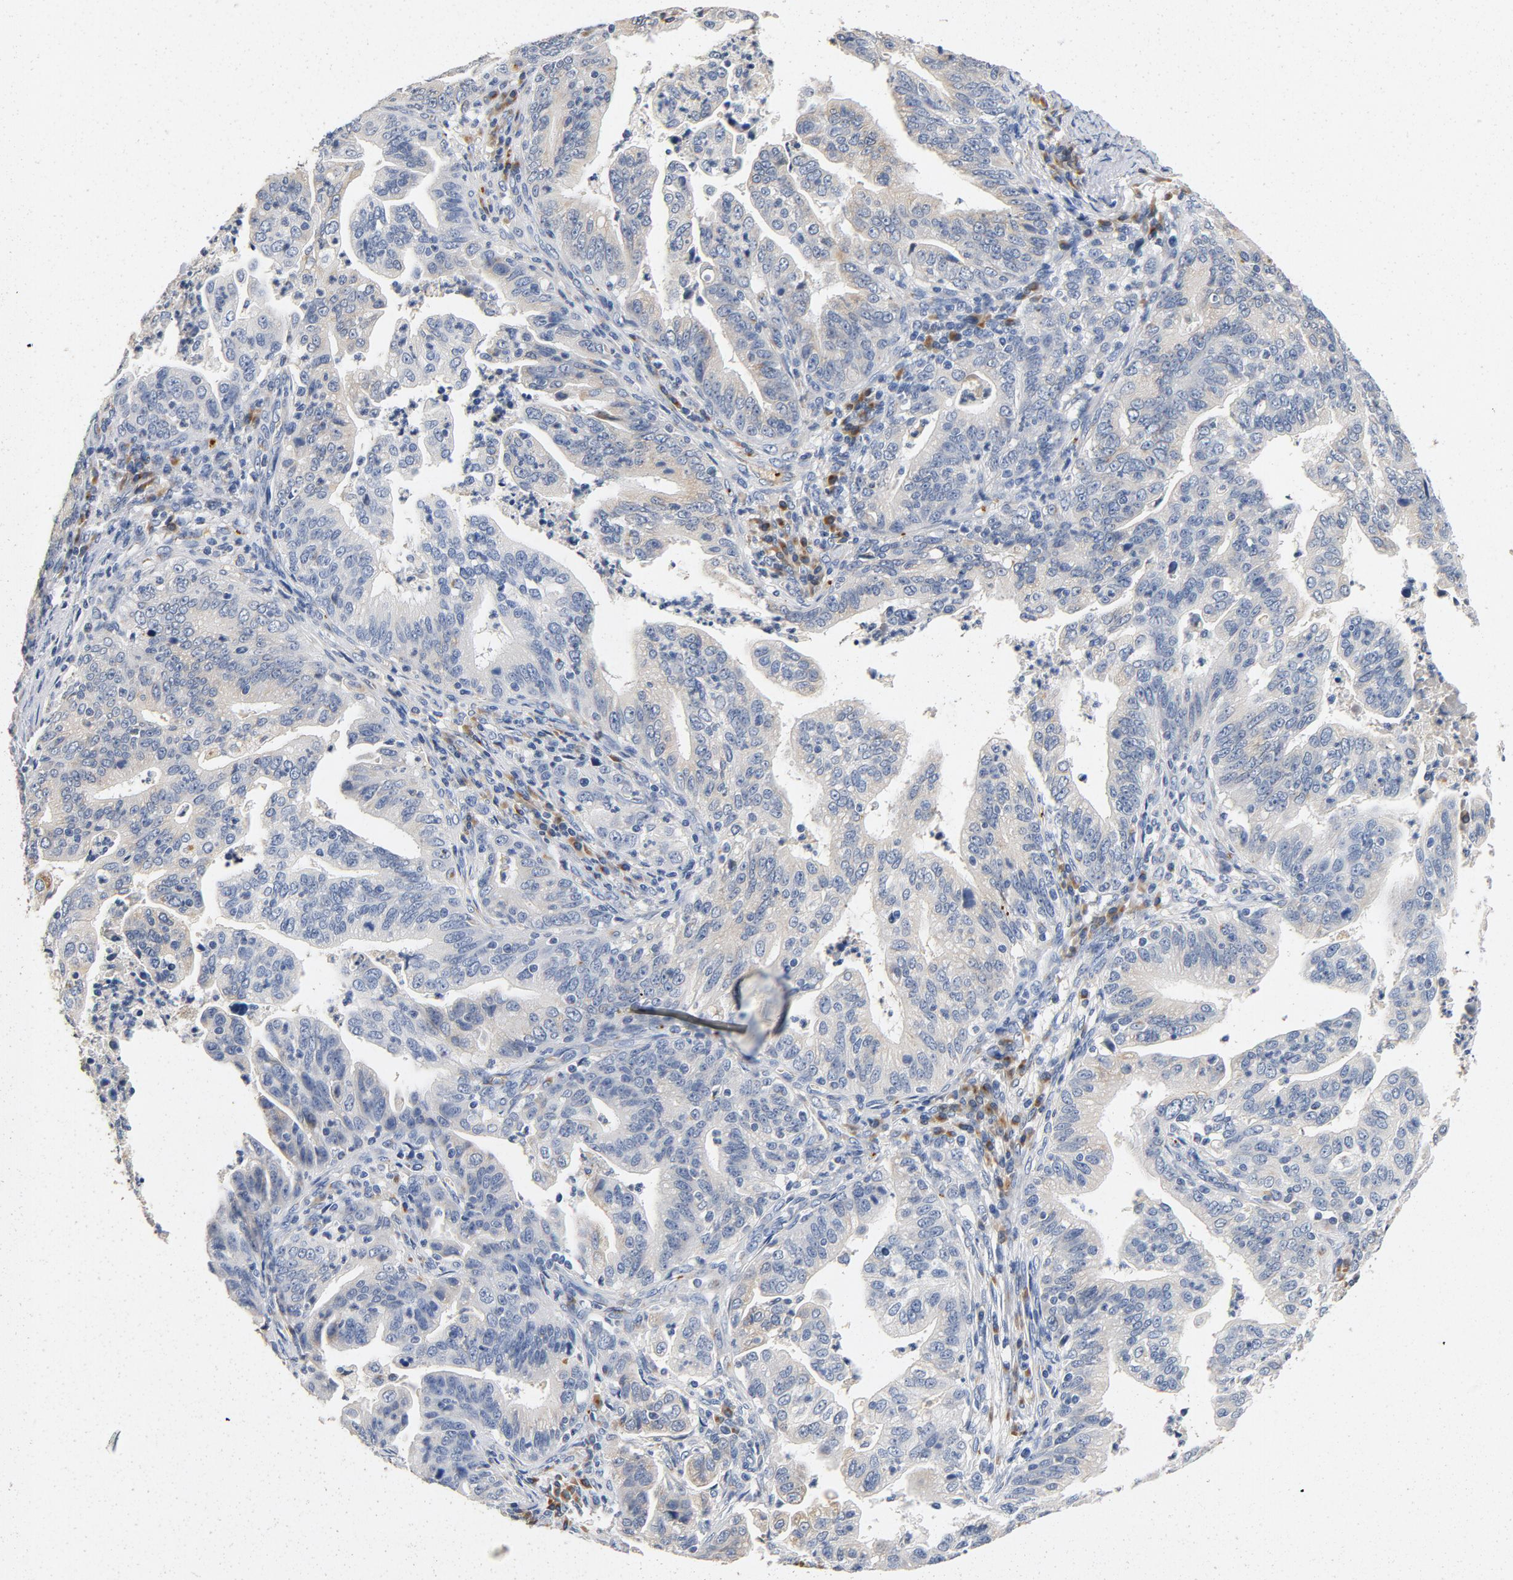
{"staining": {"intensity": "negative", "quantity": "none", "location": "none"}, "tissue": "stomach cancer", "cell_type": "Tumor cells", "image_type": "cancer", "snomed": [{"axis": "morphology", "description": "Adenocarcinoma, NOS"}, {"axis": "topography", "description": "Stomach, upper"}], "caption": "Stomach cancer stained for a protein using immunohistochemistry reveals no expression tumor cells.", "gene": "LMAN2", "patient": {"sex": "female", "age": 50}}